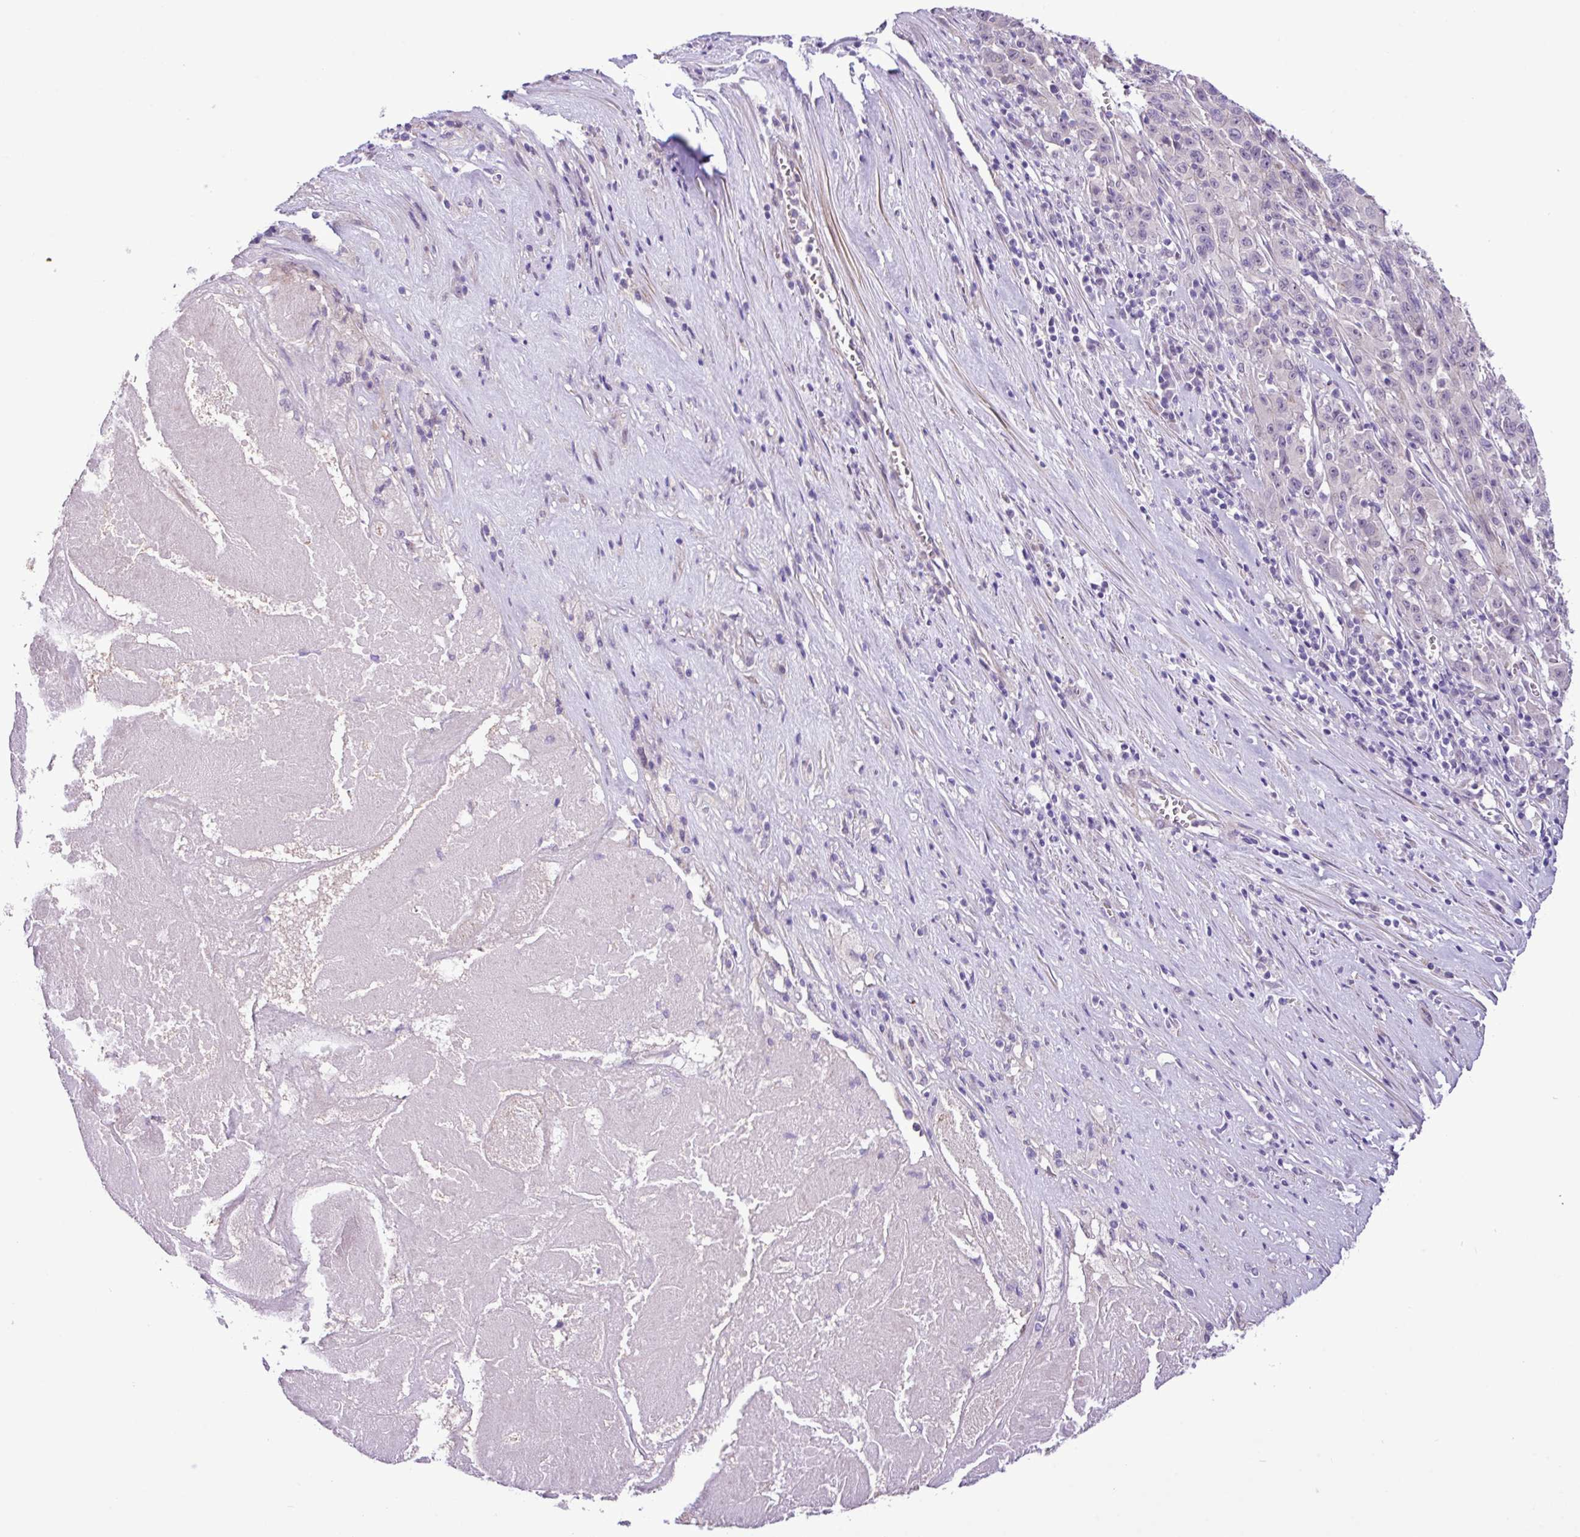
{"staining": {"intensity": "weak", "quantity": "<25%", "location": "cytoplasmic/membranous"}, "tissue": "pancreatic cancer", "cell_type": "Tumor cells", "image_type": "cancer", "snomed": [{"axis": "morphology", "description": "Adenocarcinoma, NOS"}, {"axis": "topography", "description": "Pancreas"}], "caption": "This is an IHC histopathology image of human pancreatic cancer (adenocarcinoma). There is no expression in tumor cells.", "gene": "YLPM1", "patient": {"sex": "male", "age": 63}}